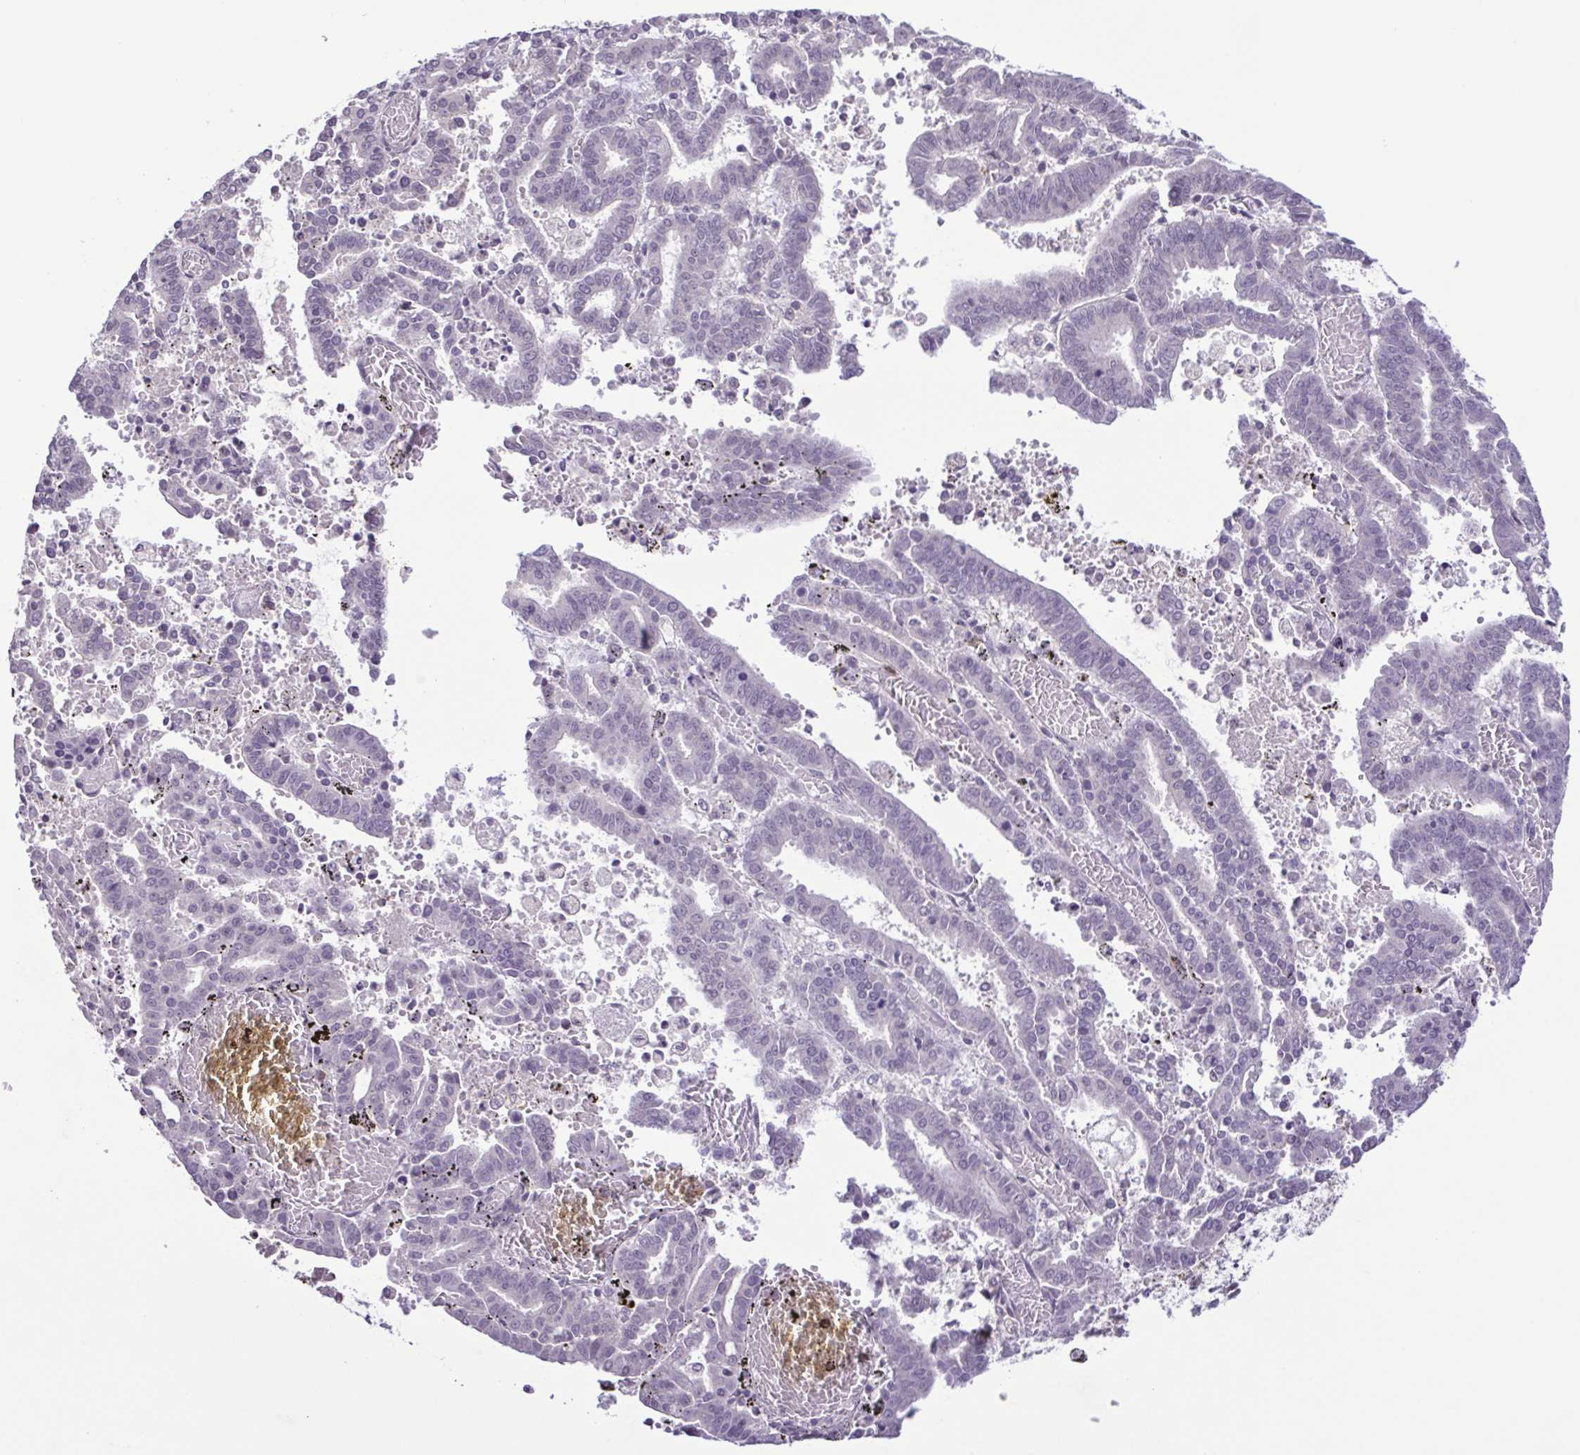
{"staining": {"intensity": "negative", "quantity": "none", "location": "none"}, "tissue": "endometrial cancer", "cell_type": "Tumor cells", "image_type": "cancer", "snomed": [{"axis": "morphology", "description": "Adenocarcinoma, NOS"}, {"axis": "topography", "description": "Uterus"}], "caption": "The micrograph reveals no staining of tumor cells in endometrial adenocarcinoma.", "gene": "IL1RN", "patient": {"sex": "female", "age": 83}}